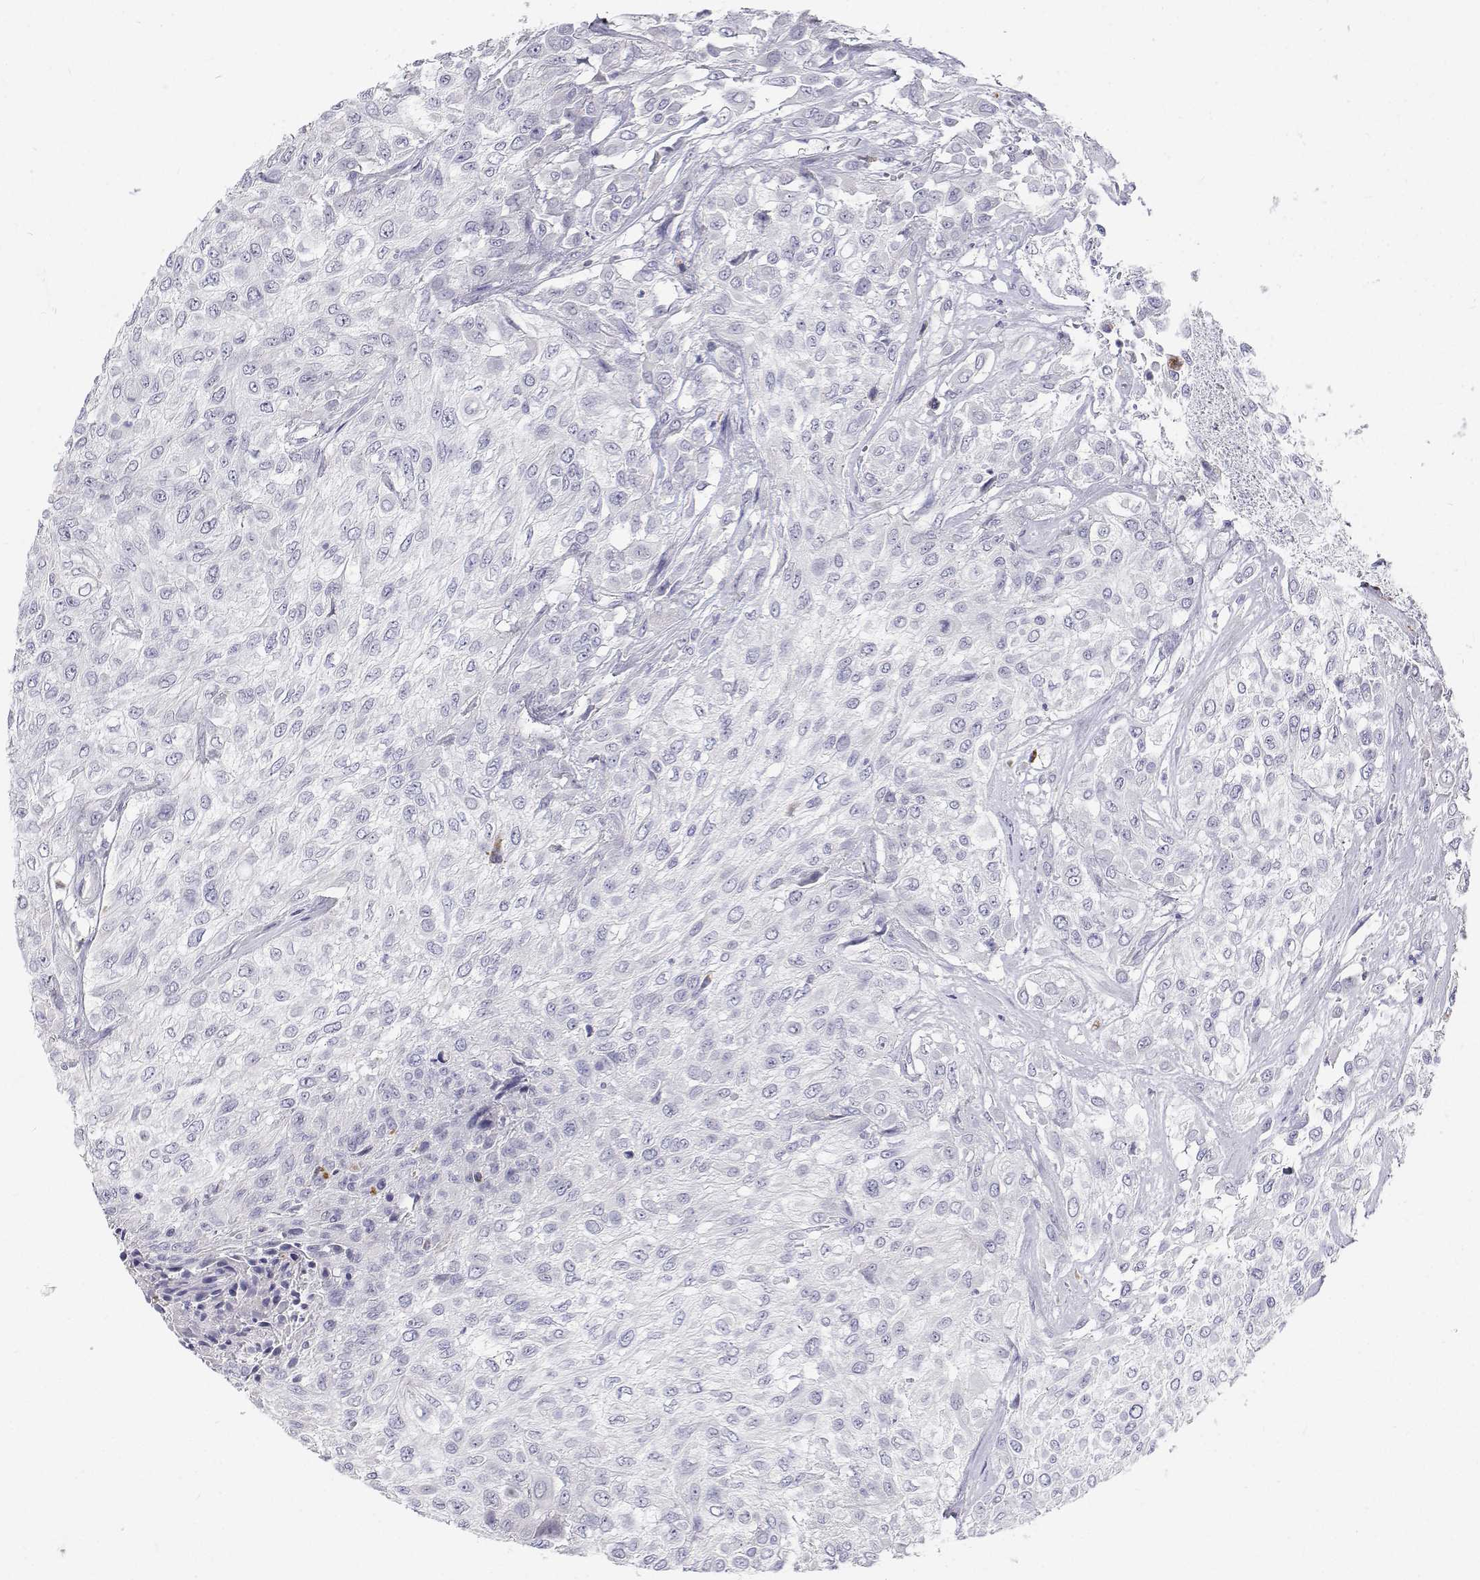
{"staining": {"intensity": "negative", "quantity": "none", "location": "none"}, "tissue": "urothelial cancer", "cell_type": "Tumor cells", "image_type": "cancer", "snomed": [{"axis": "morphology", "description": "Urothelial carcinoma, High grade"}, {"axis": "topography", "description": "Urinary bladder"}], "caption": "Tumor cells show no significant protein positivity in urothelial cancer.", "gene": "NCR2", "patient": {"sex": "male", "age": 57}}